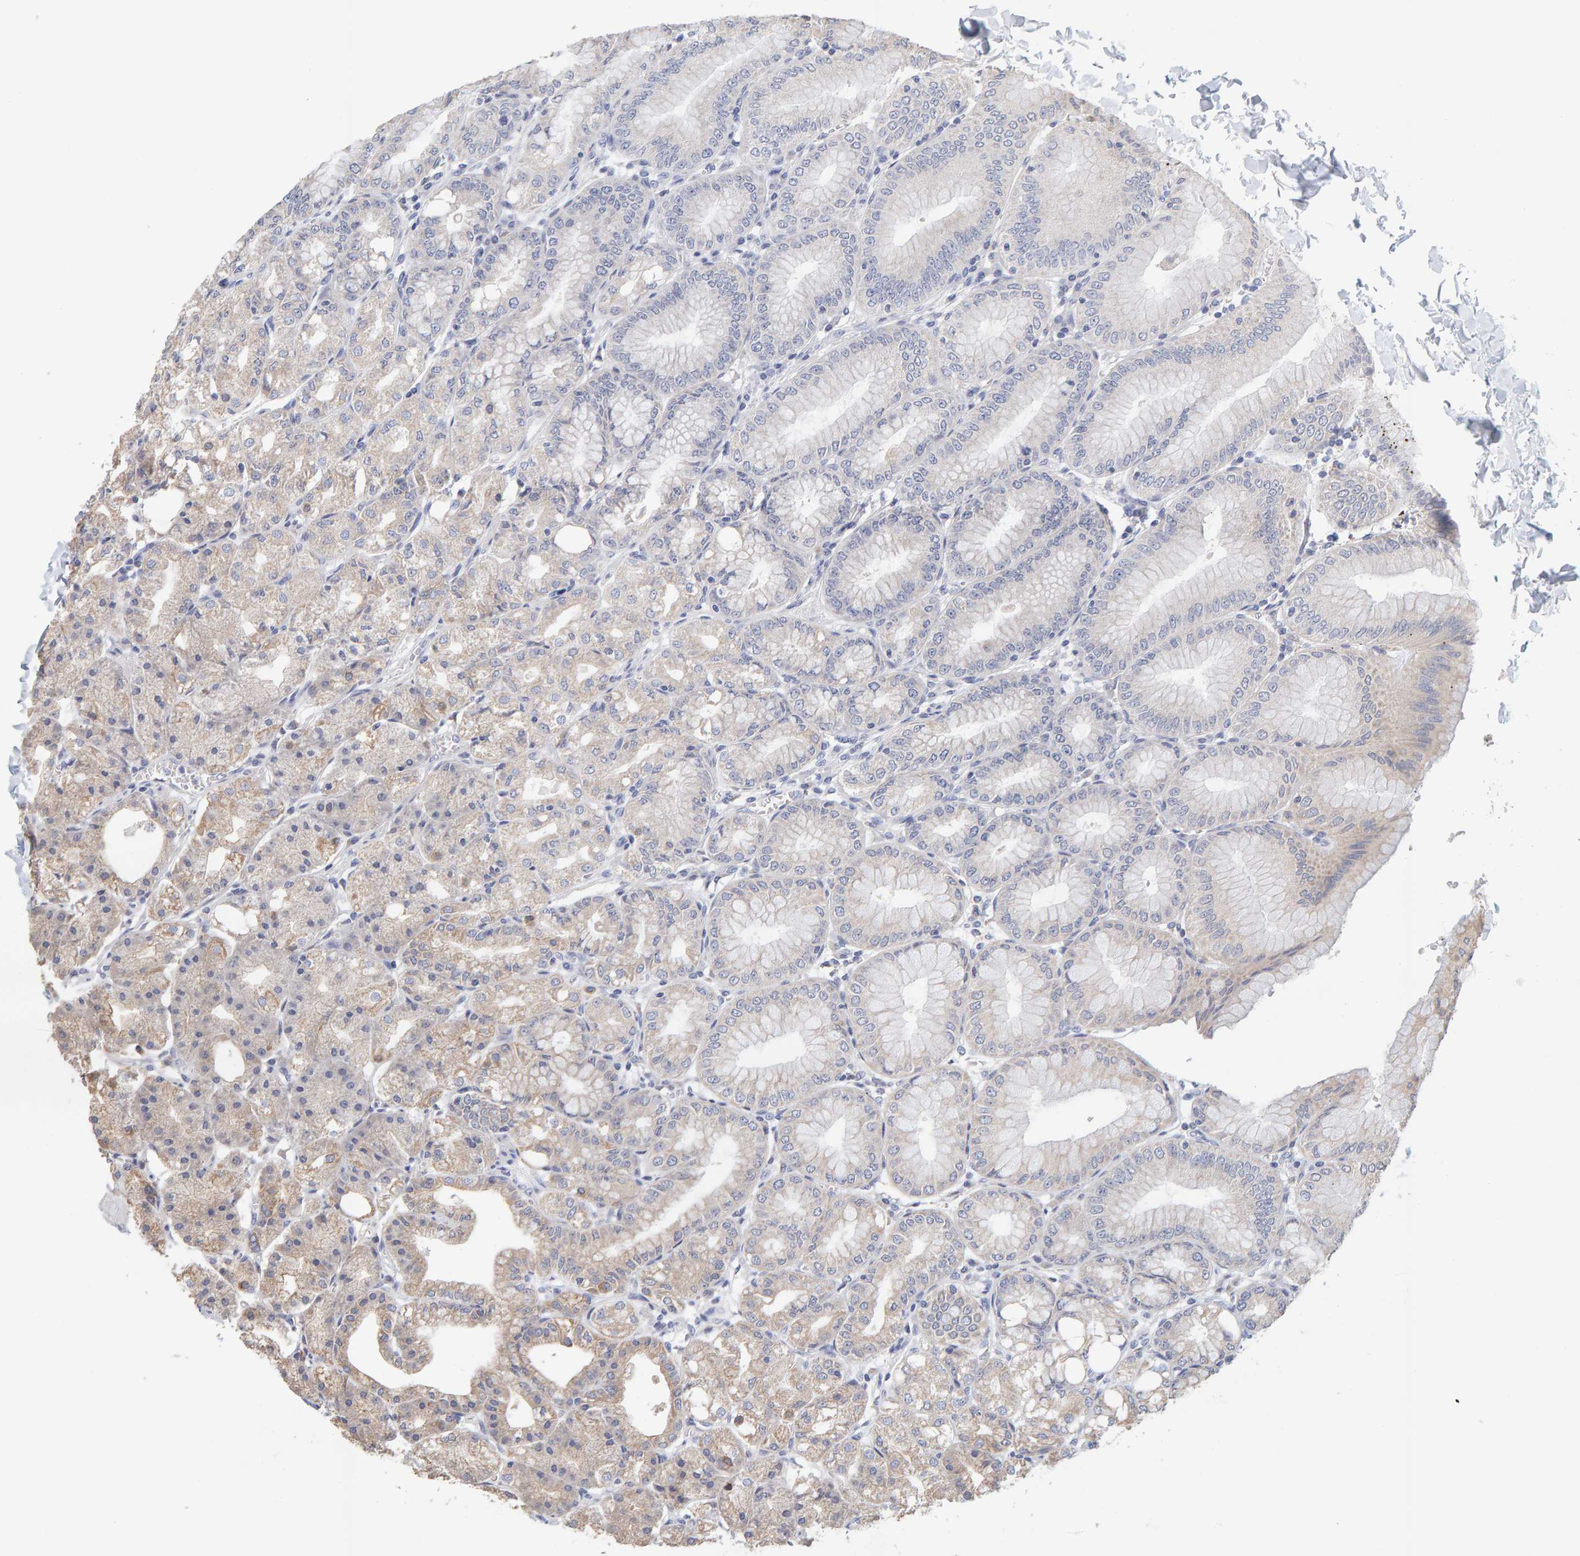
{"staining": {"intensity": "weak", "quantity": "25%-75%", "location": "cytoplasmic/membranous"}, "tissue": "stomach", "cell_type": "Glandular cells", "image_type": "normal", "snomed": [{"axis": "morphology", "description": "Normal tissue, NOS"}, {"axis": "topography", "description": "Stomach, lower"}], "caption": "High-power microscopy captured an immunohistochemistry histopathology image of normal stomach, revealing weak cytoplasmic/membranous expression in about 25%-75% of glandular cells. (DAB (3,3'-diaminobenzidine) IHC, brown staining for protein, blue staining for nuclei).", "gene": "SGPL1", "patient": {"sex": "male", "age": 71}}